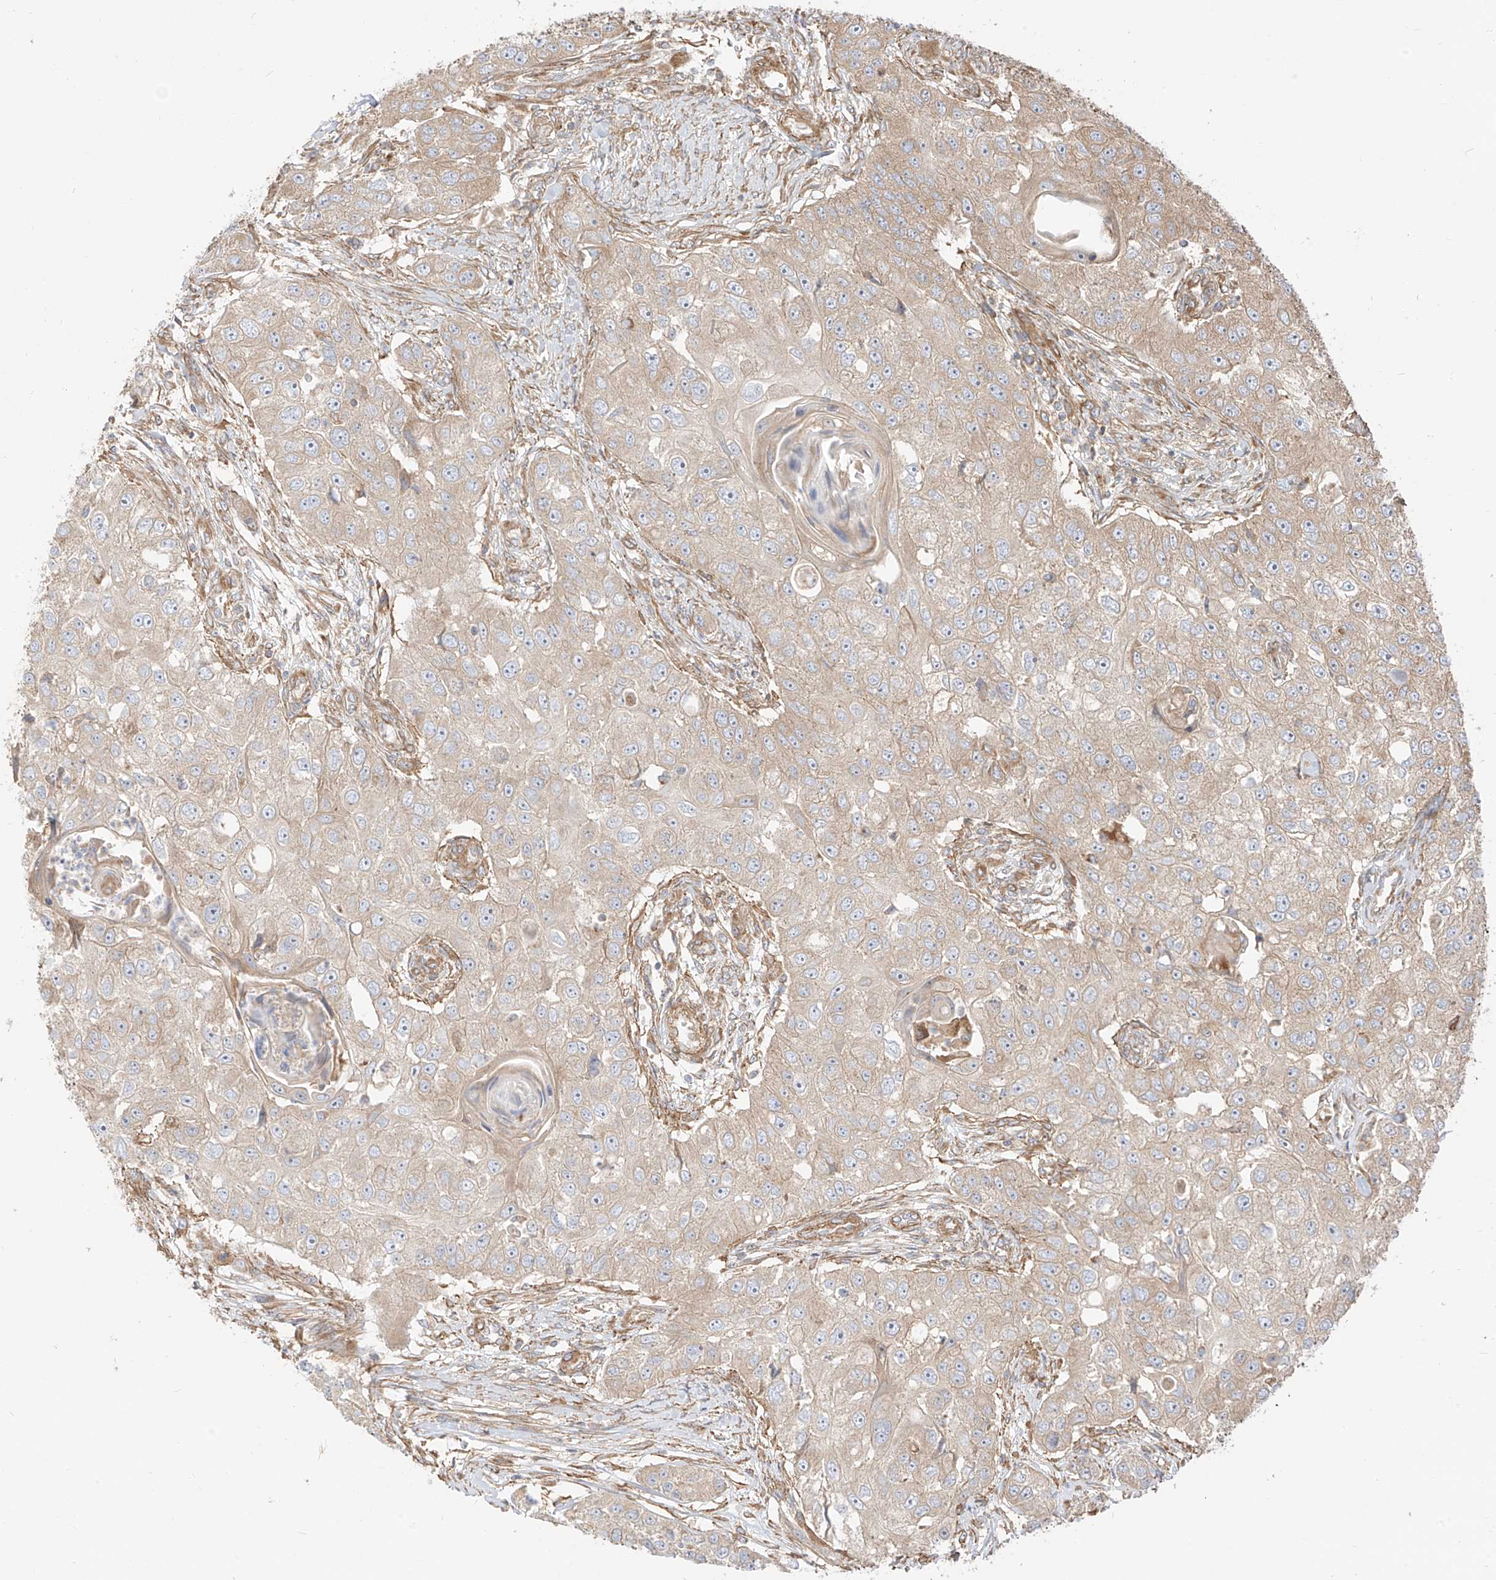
{"staining": {"intensity": "weak", "quantity": "25%-75%", "location": "cytoplasmic/membranous"}, "tissue": "head and neck cancer", "cell_type": "Tumor cells", "image_type": "cancer", "snomed": [{"axis": "morphology", "description": "Normal tissue, NOS"}, {"axis": "morphology", "description": "Squamous cell carcinoma, NOS"}, {"axis": "topography", "description": "Skeletal muscle"}, {"axis": "topography", "description": "Head-Neck"}], "caption": "Head and neck cancer stained with DAB immunohistochemistry shows low levels of weak cytoplasmic/membranous positivity in about 25%-75% of tumor cells. Using DAB (3,3'-diaminobenzidine) (brown) and hematoxylin (blue) stains, captured at high magnification using brightfield microscopy.", "gene": "PLCL1", "patient": {"sex": "male", "age": 51}}